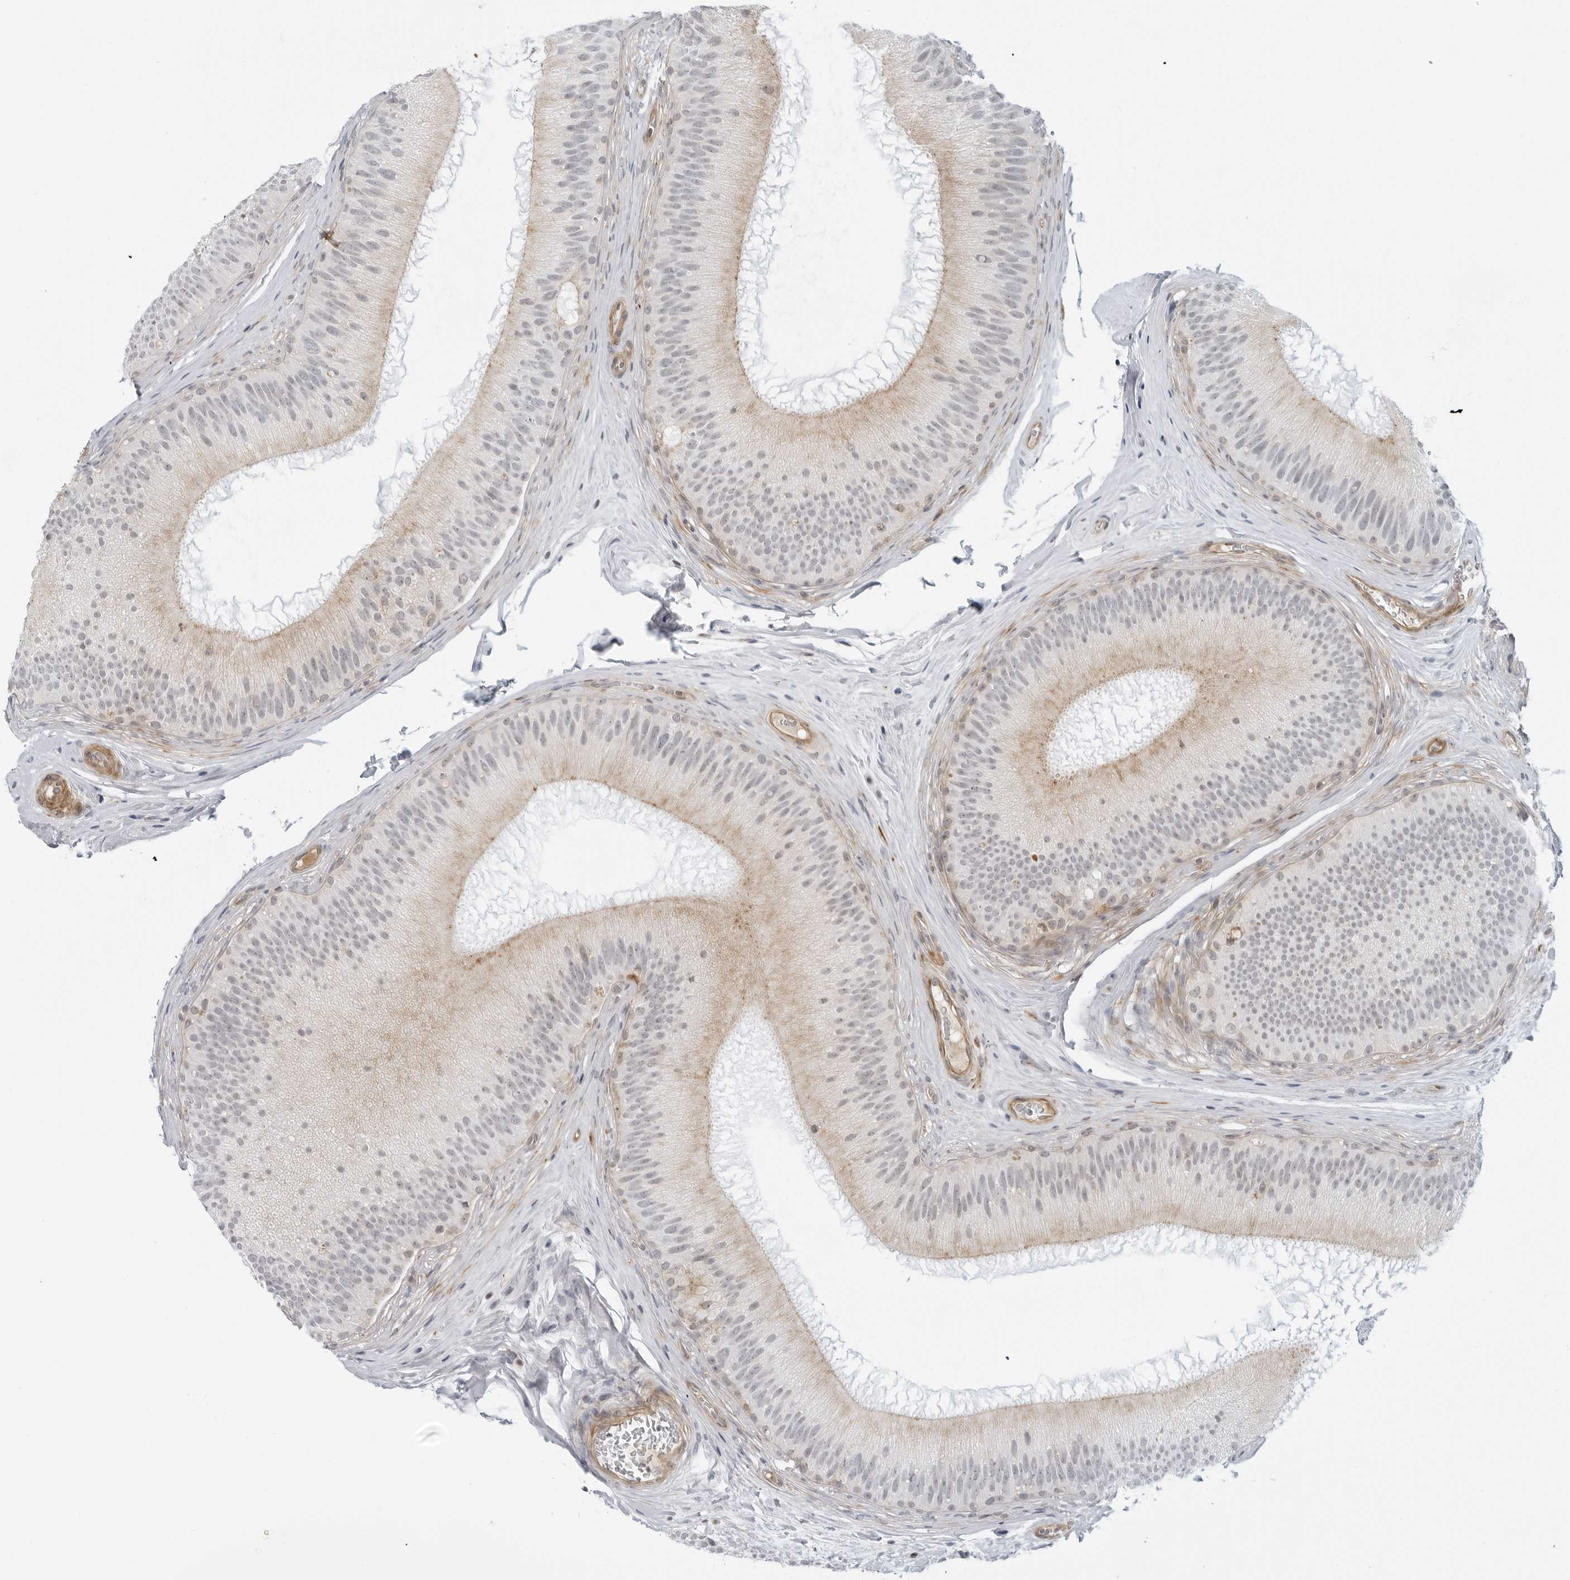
{"staining": {"intensity": "moderate", "quantity": "<25%", "location": "cytoplasmic/membranous"}, "tissue": "epididymis", "cell_type": "Glandular cells", "image_type": "normal", "snomed": [{"axis": "morphology", "description": "Normal tissue, NOS"}, {"axis": "topography", "description": "Epididymis"}], "caption": "A brown stain highlights moderate cytoplasmic/membranous positivity of a protein in glandular cells of benign human epididymis.", "gene": "SUGCT", "patient": {"sex": "male", "age": 45}}